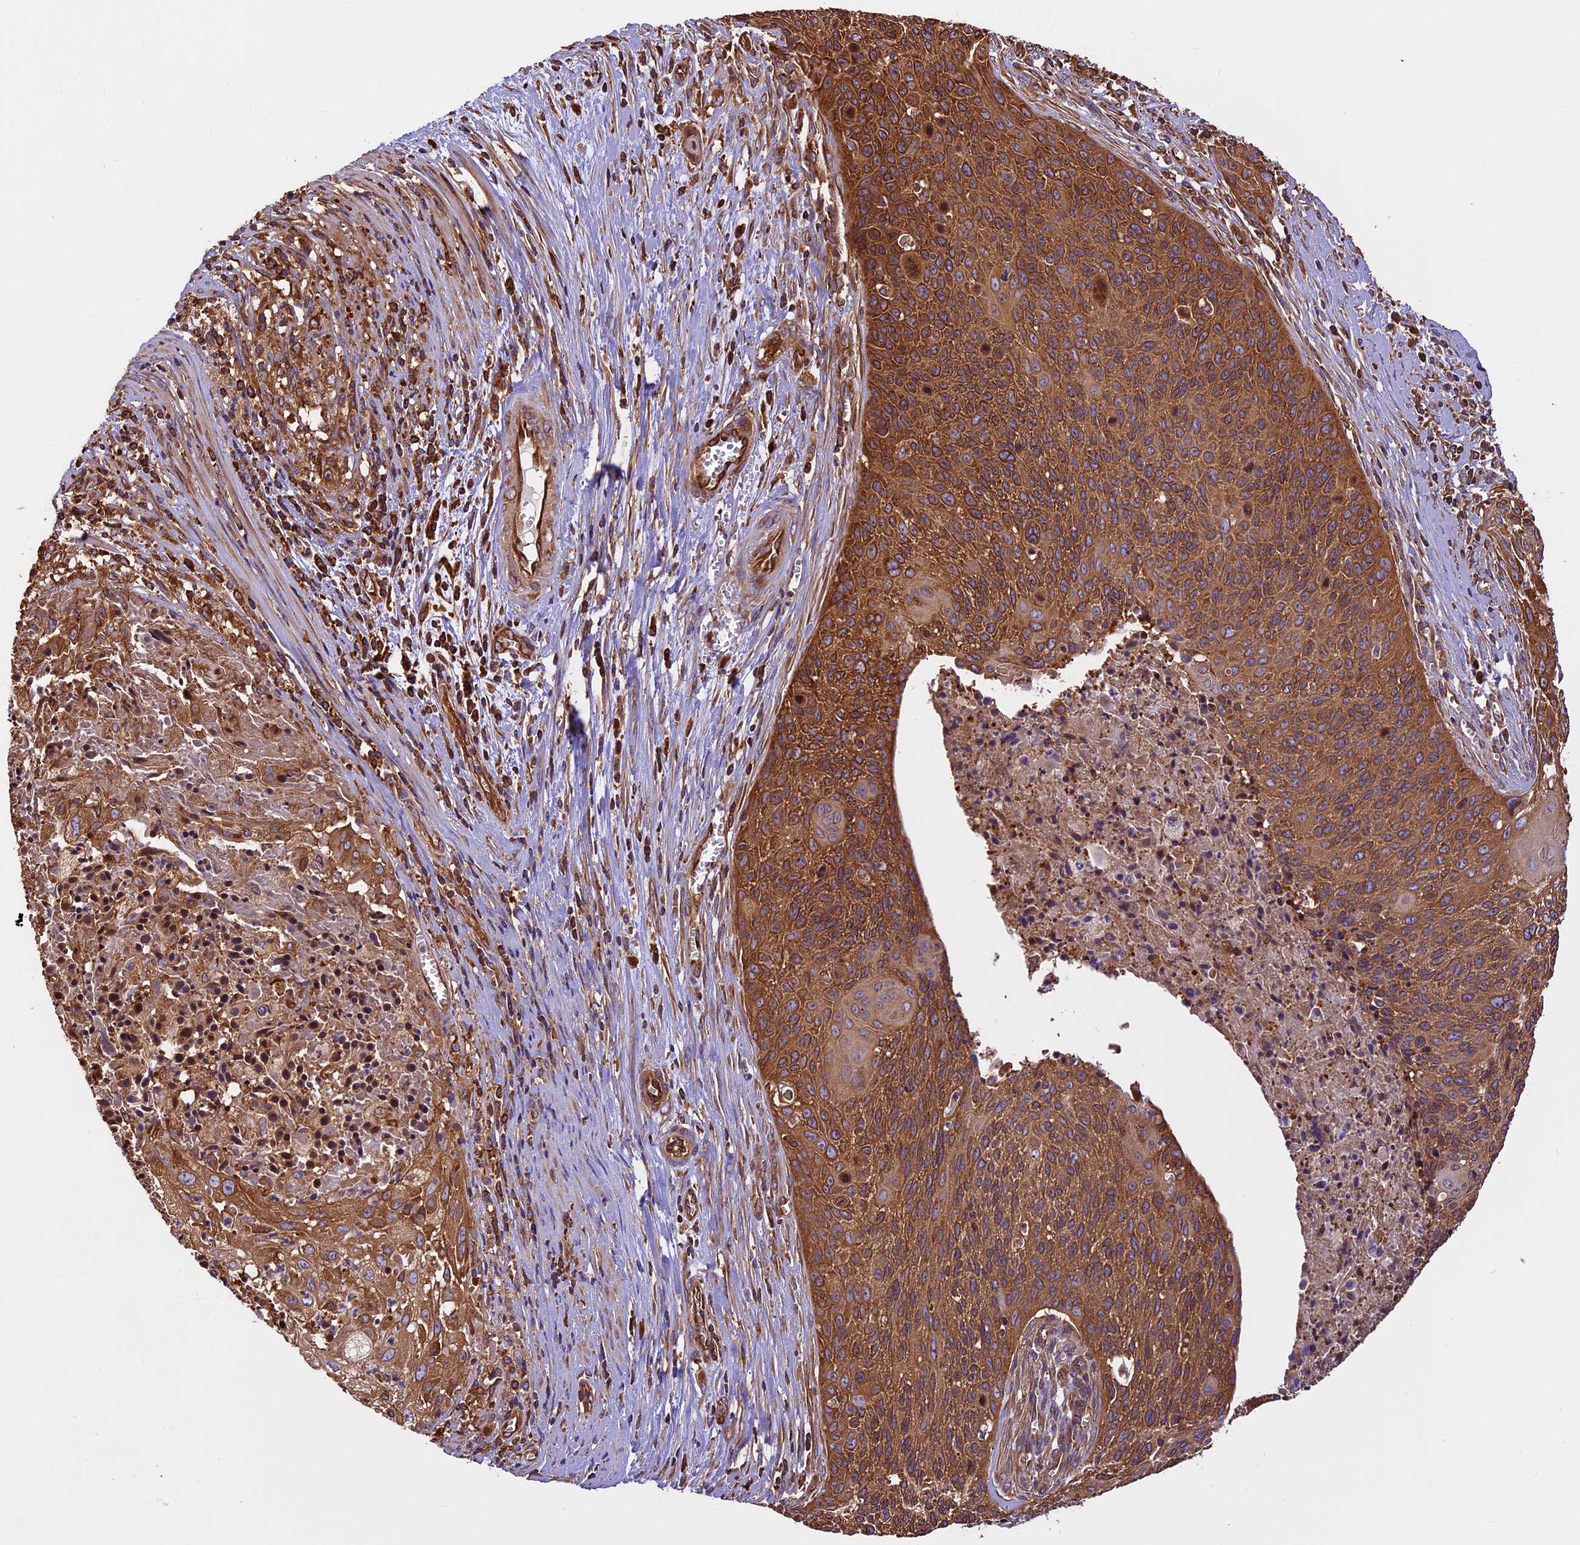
{"staining": {"intensity": "moderate", "quantity": ">75%", "location": "cytoplasmic/membranous"}, "tissue": "cervical cancer", "cell_type": "Tumor cells", "image_type": "cancer", "snomed": [{"axis": "morphology", "description": "Squamous cell carcinoma, NOS"}, {"axis": "topography", "description": "Cervix"}], "caption": "Protein analysis of cervical cancer tissue demonstrates moderate cytoplasmic/membranous expression in about >75% of tumor cells.", "gene": "KARS1", "patient": {"sex": "female", "age": 55}}